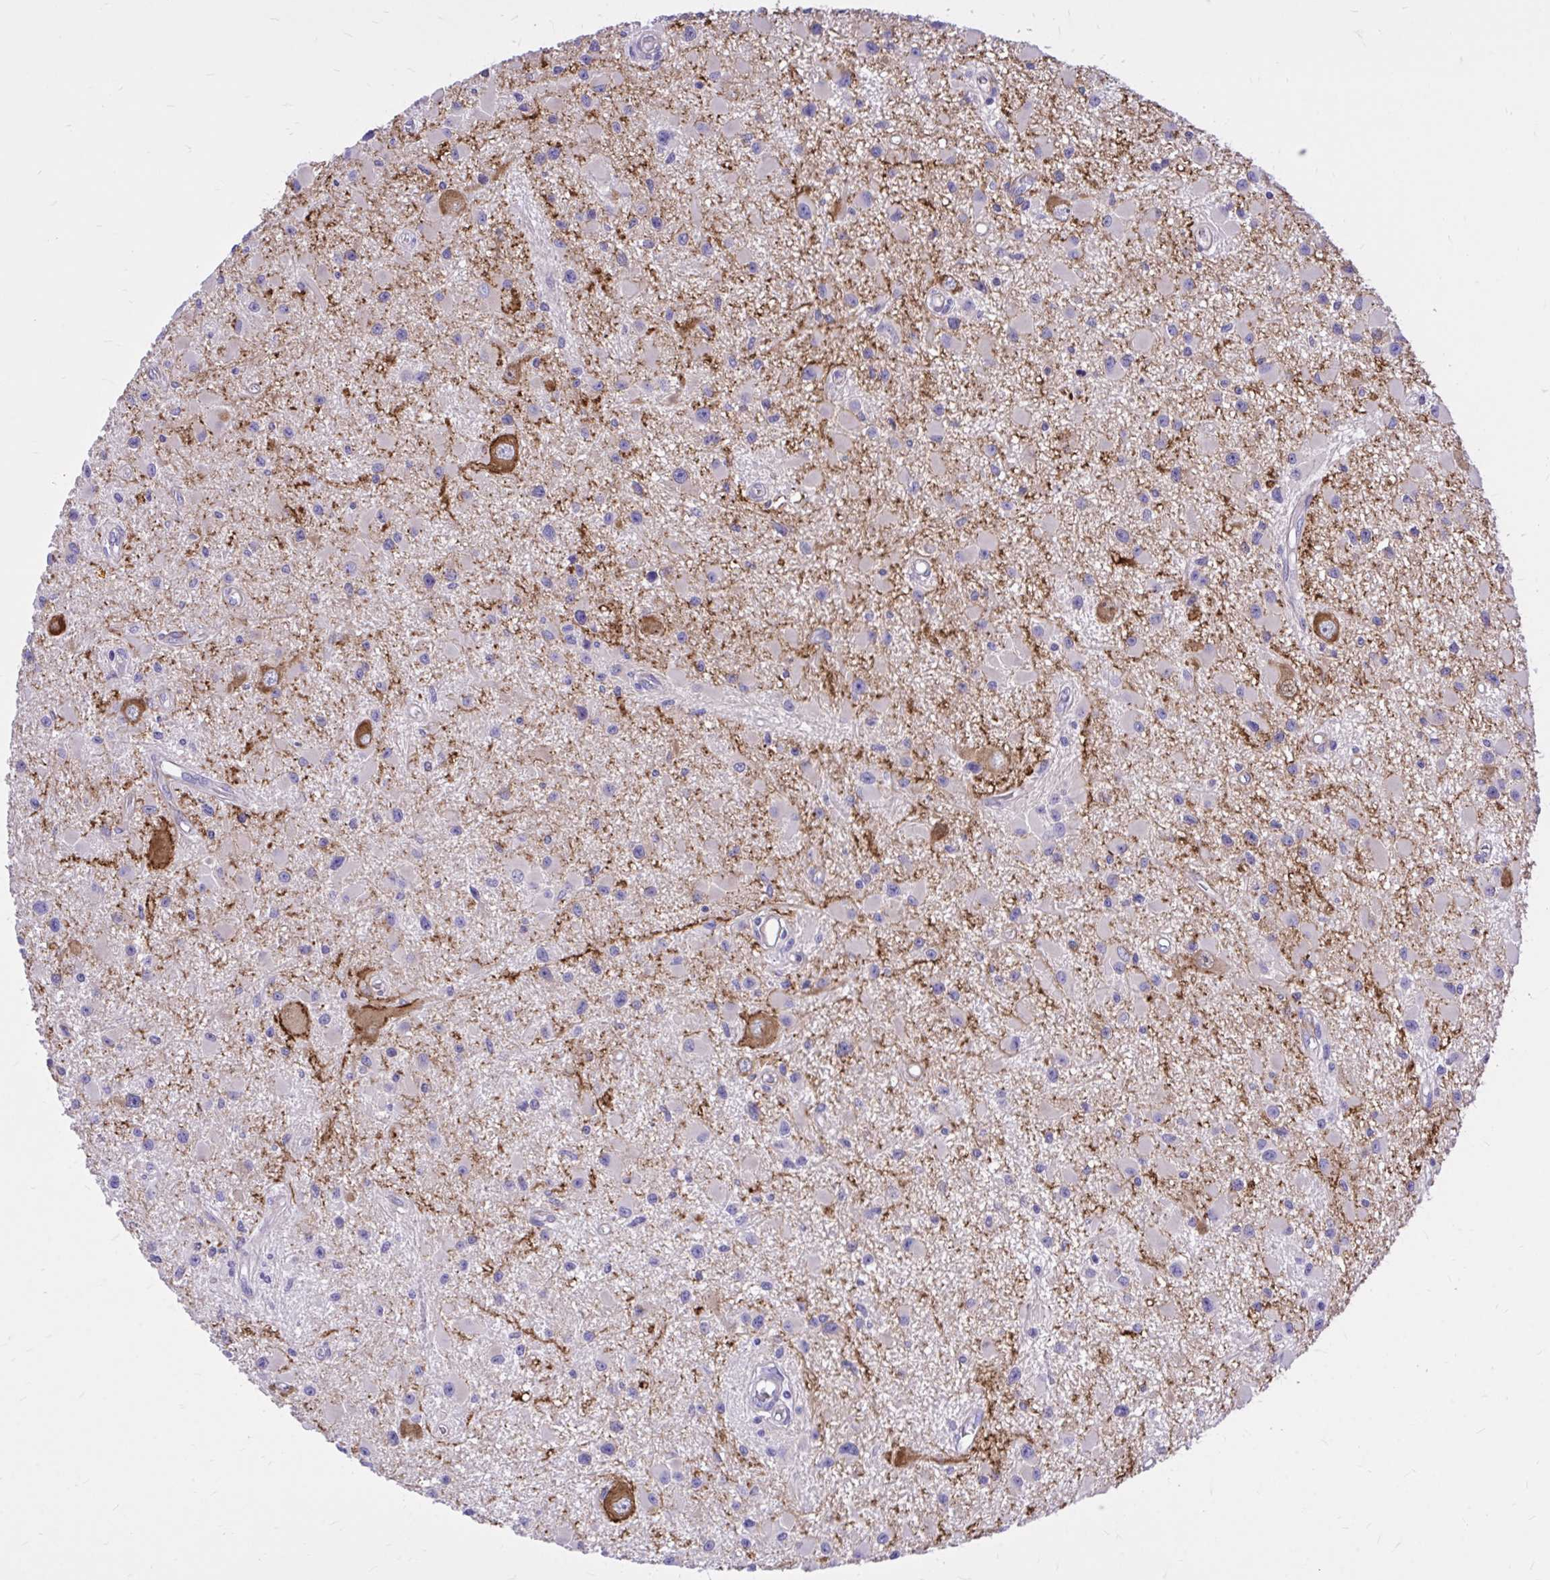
{"staining": {"intensity": "negative", "quantity": "none", "location": "none"}, "tissue": "glioma", "cell_type": "Tumor cells", "image_type": "cancer", "snomed": [{"axis": "morphology", "description": "Glioma, malignant, High grade"}, {"axis": "topography", "description": "Brain"}], "caption": "DAB immunohistochemical staining of malignant high-grade glioma displays no significant positivity in tumor cells.", "gene": "EPB41L1", "patient": {"sex": "male", "age": 54}}